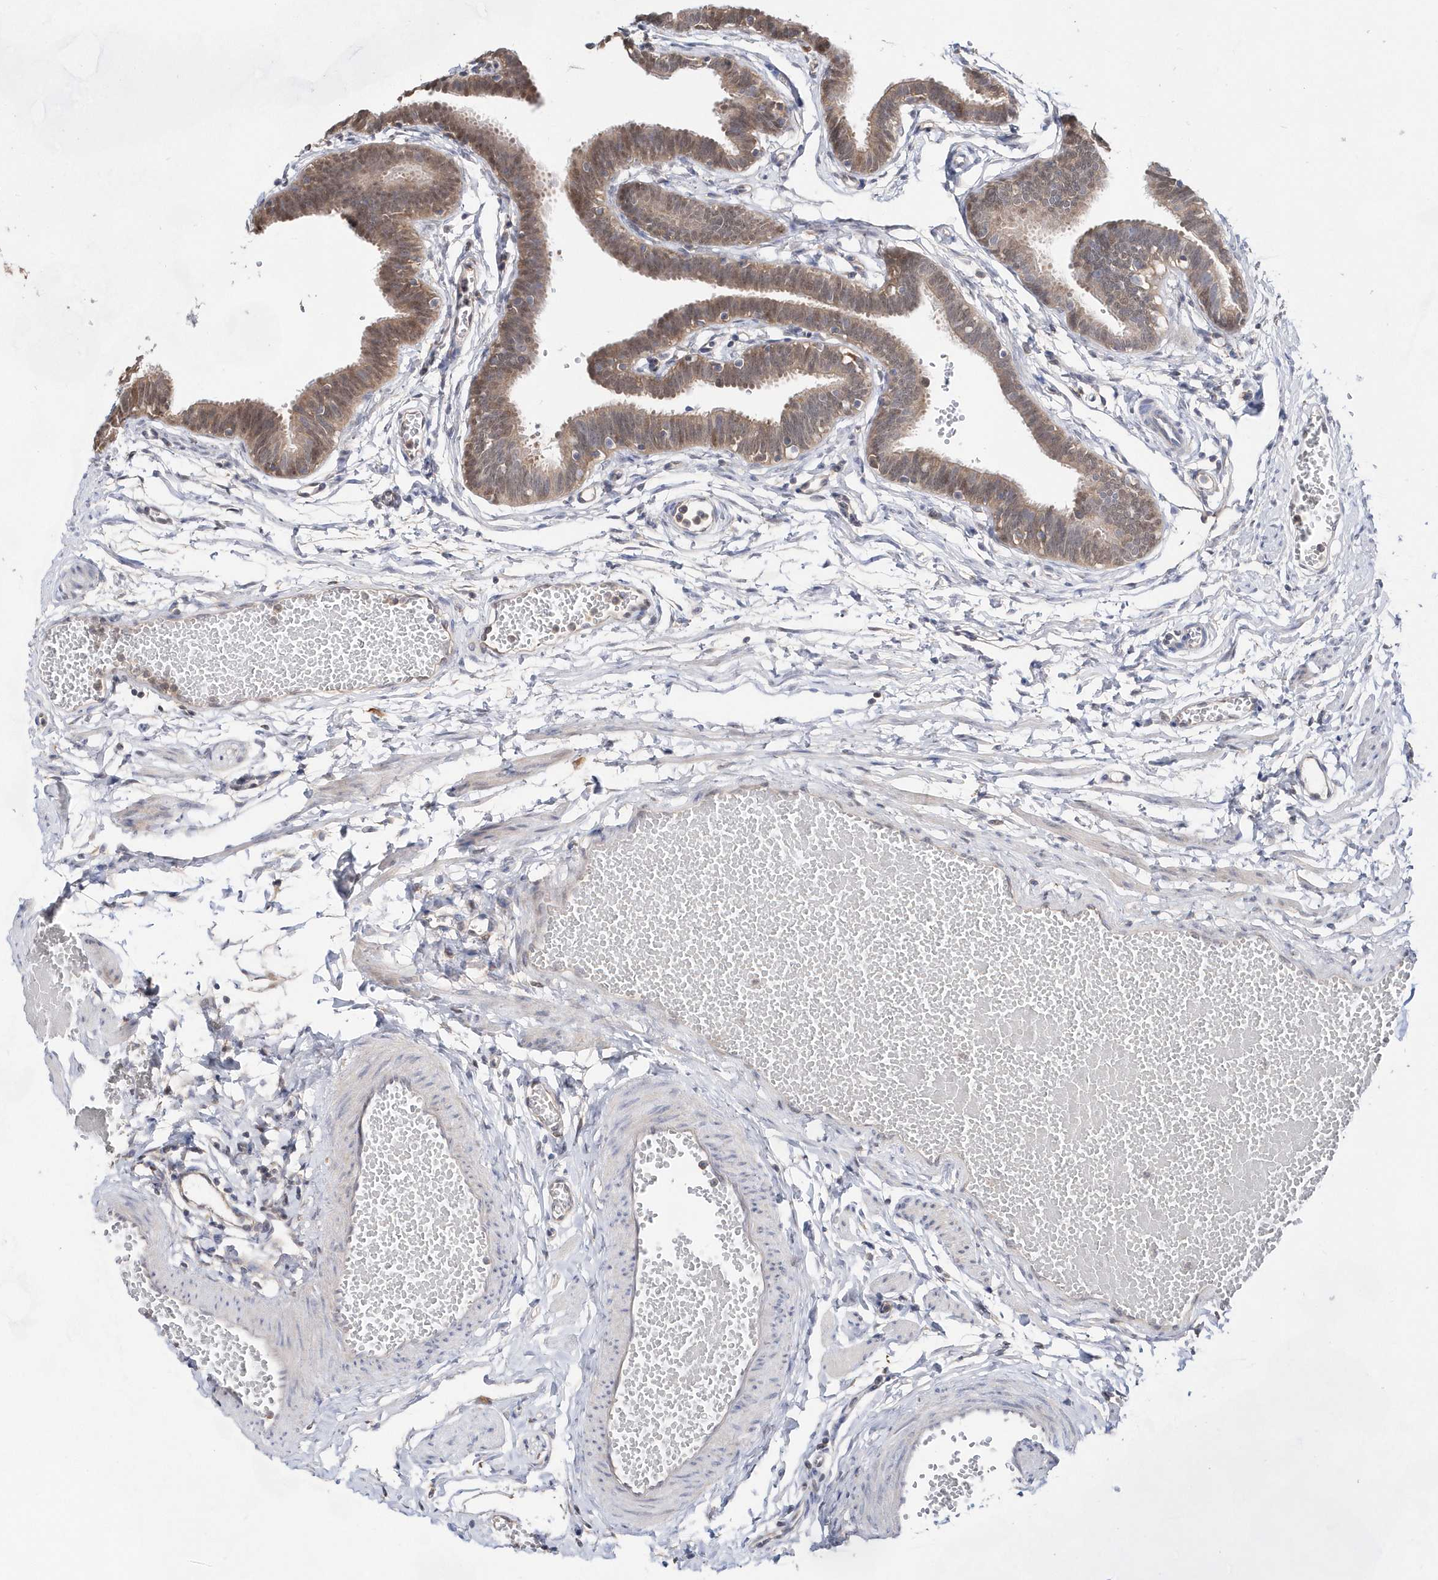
{"staining": {"intensity": "moderate", "quantity": ">75%", "location": "cytoplasmic/membranous"}, "tissue": "fallopian tube", "cell_type": "Glandular cells", "image_type": "normal", "snomed": [{"axis": "morphology", "description": "Normal tissue, NOS"}, {"axis": "topography", "description": "Fallopian tube"}, {"axis": "topography", "description": "Ovary"}], "caption": "Moderate cytoplasmic/membranous protein expression is appreciated in about >75% of glandular cells in fallopian tube.", "gene": "BDH2", "patient": {"sex": "female", "age": 23}}